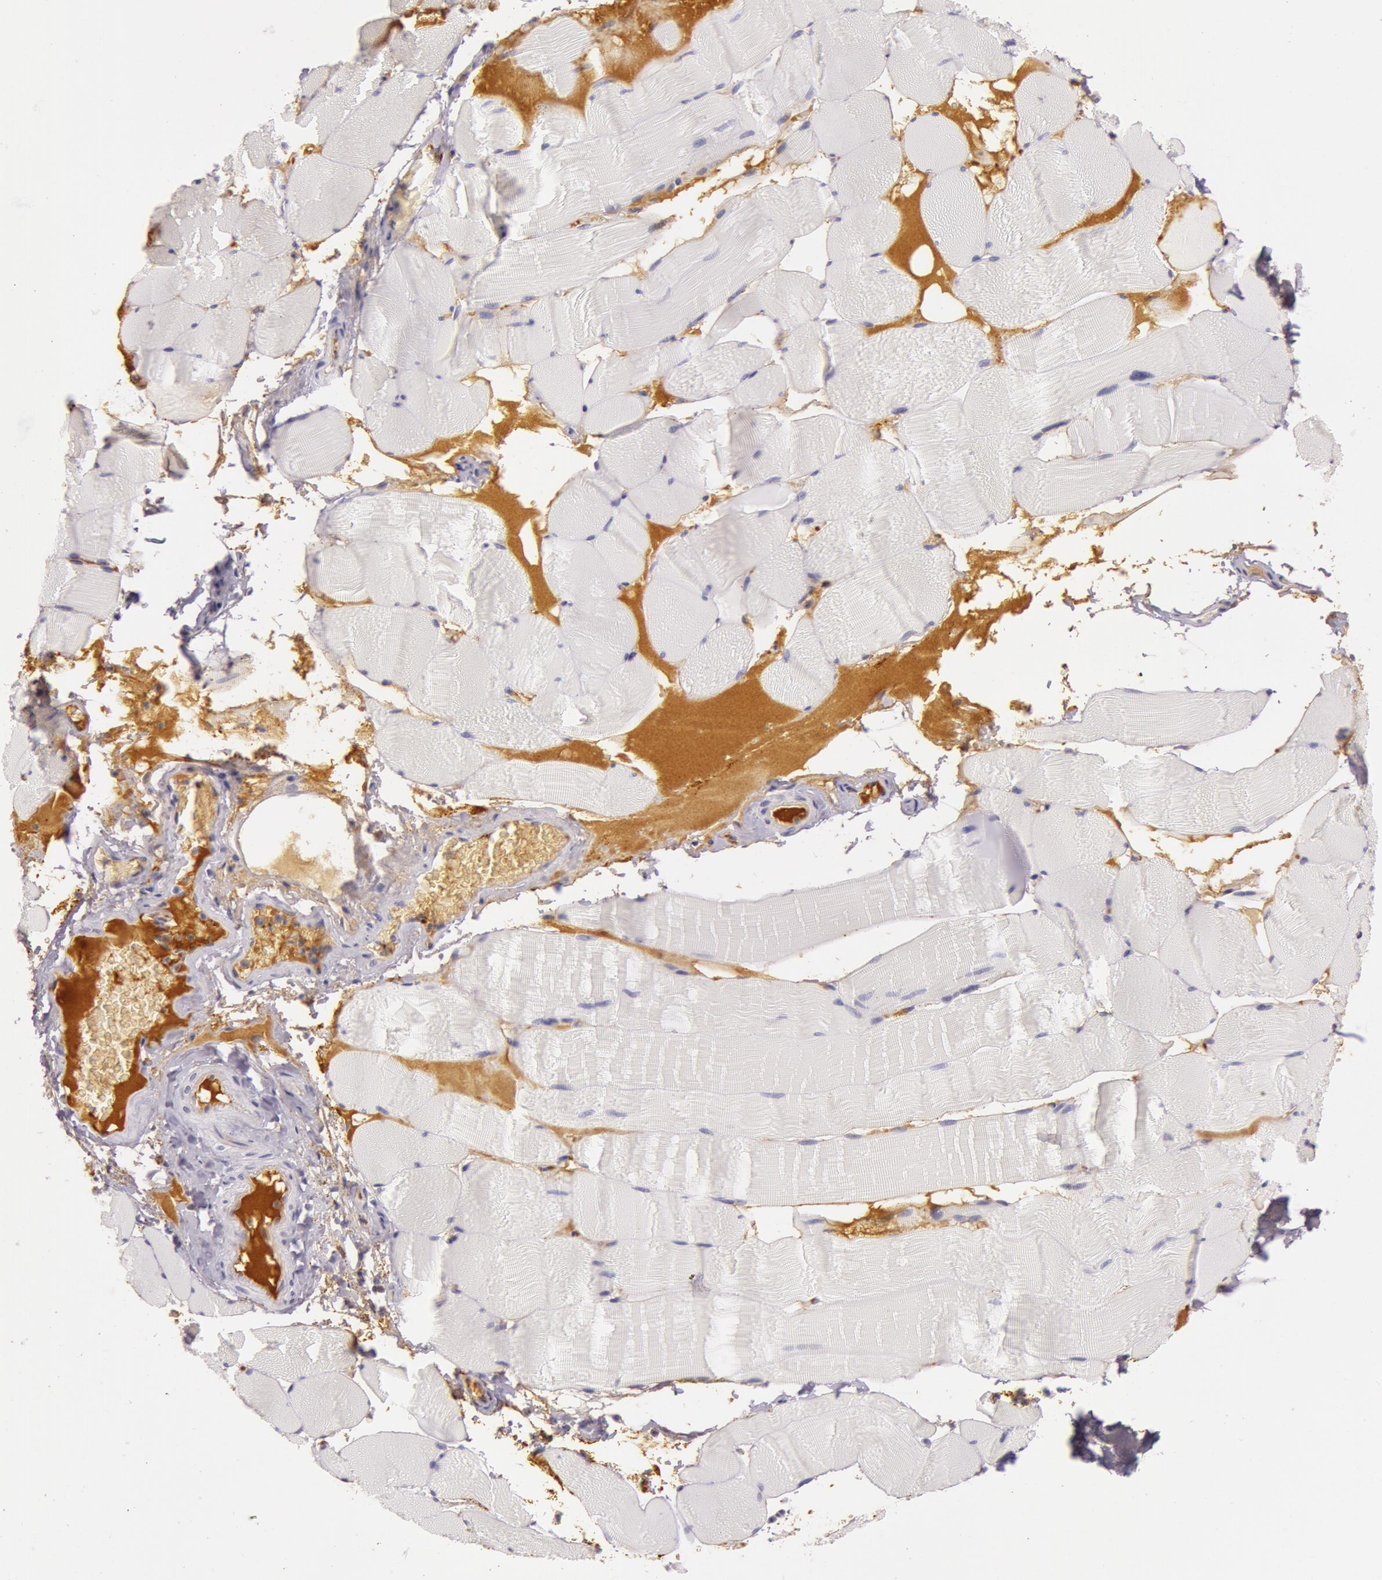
{"staining": {"intensity": "negative", "quantity": "none", "location": "none"}, "tissue": "skeletal muscle", "cell_type": "Myocytes", "image_type": "normal", "snomed": [{"axis": "morphology", "description": "Normal tissue, NOS"}, {"axis": "topography", "description": "Skeletal muscle"}], "caption": "Immunohistochemistry micrograph of benign skeletal muscle: skeletal muscle stained with DAB (3,3'-diaminobenzidine) exhibits no significant protein expression in myocytes.", "gene": "C4BPA", "patient": {"sex": "male", "age": 62}}